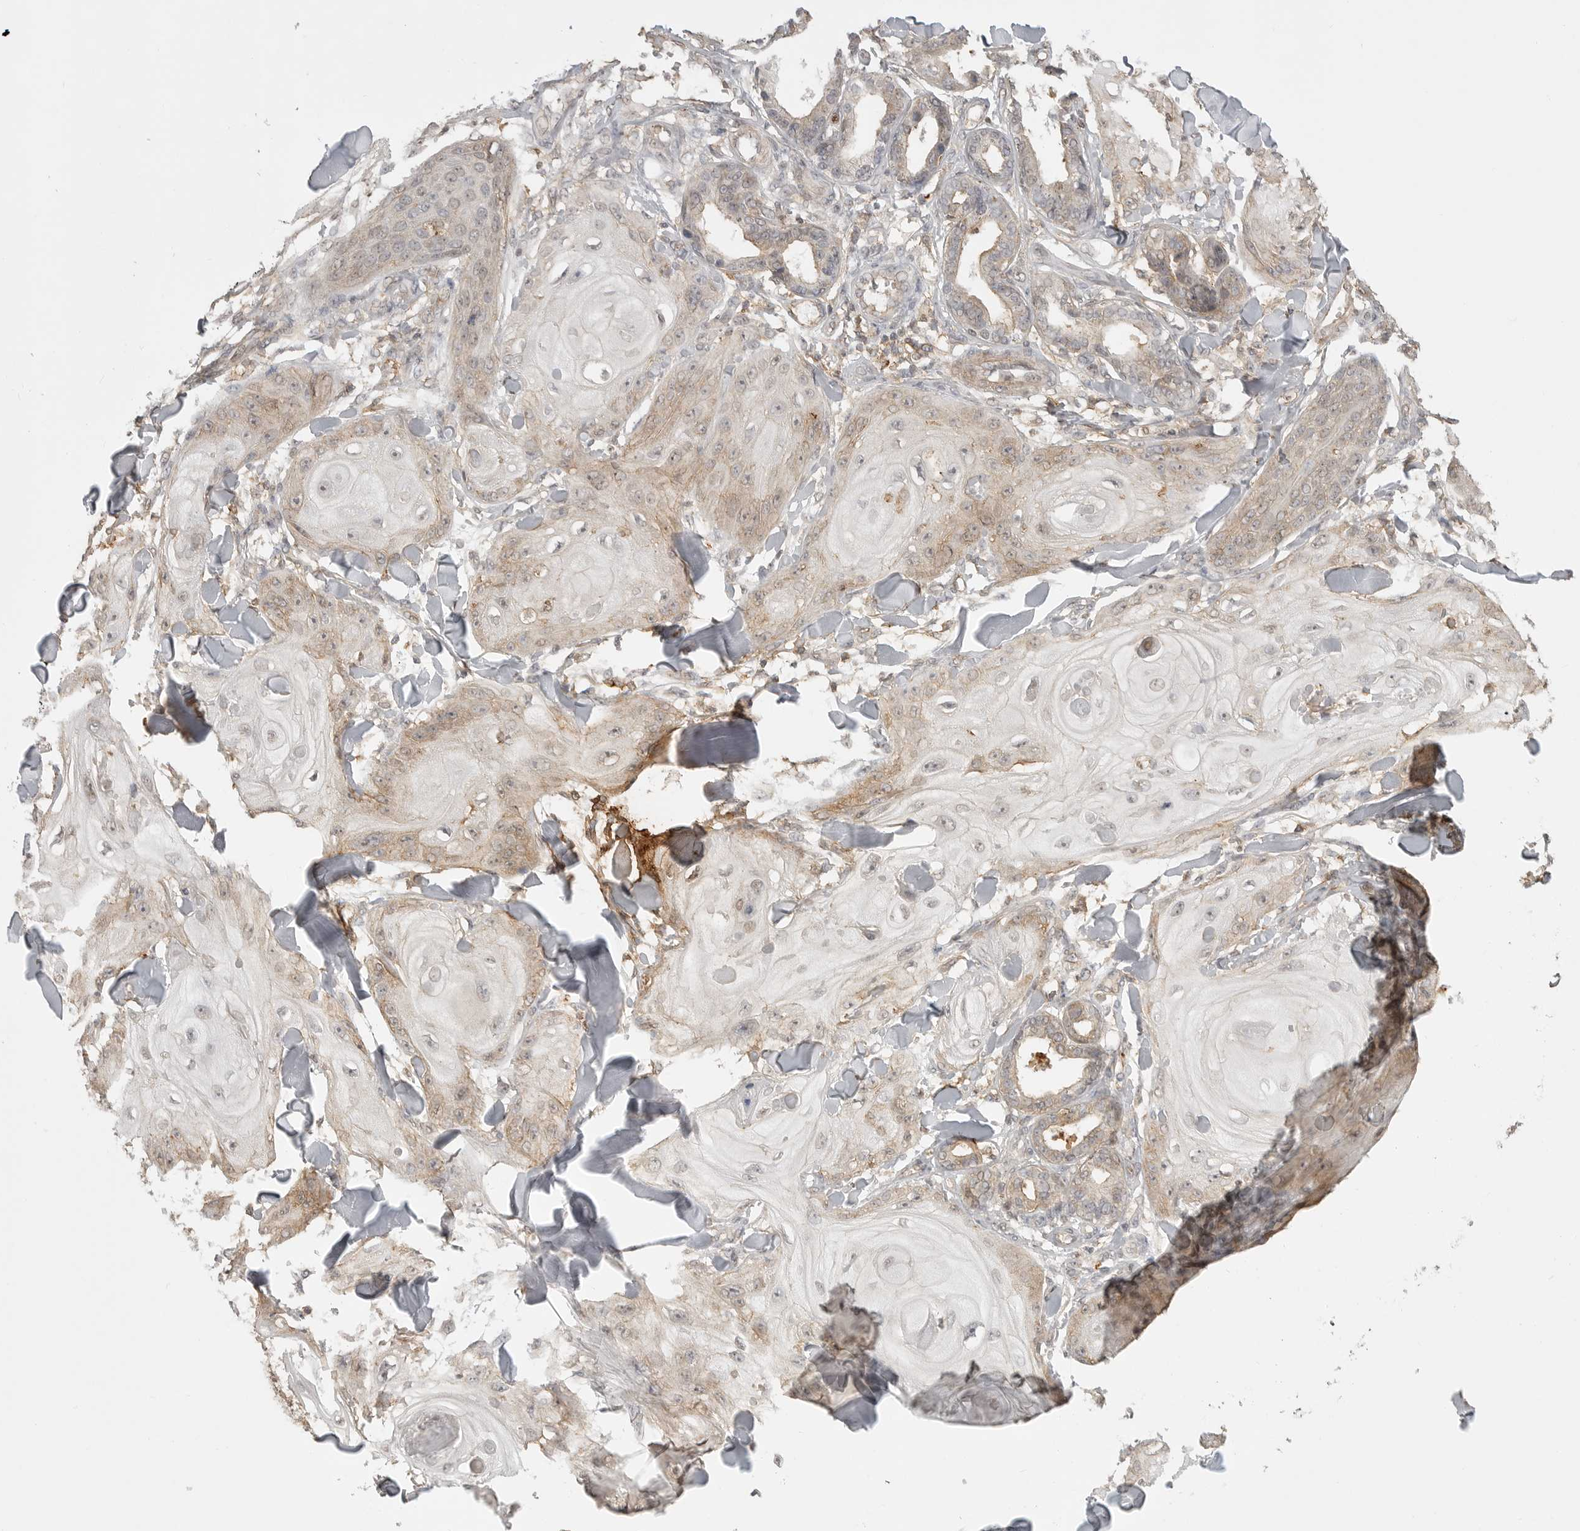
{"staining": {"intensity": "weak", "quantity": "25%-75%", "location": "cytoplasmic/membranous"}, "tissue": "skin cancer", "cell_type": "Tumor cells", "image_type": "cancer", "snomed": [{"axis": "morphology", "description": "Squamous cell carcinoma, NOS"}, {"axis": "topography", "description": "Skin"}], "caption": "Protein staining of skin squamous cell carcinoma tissue reveals weak cytoplasmic/membranous expression in approximately 25%-75% of tumor cells.", "gene": "GPC2", "patient": {"sex": "male", "age": 74}}